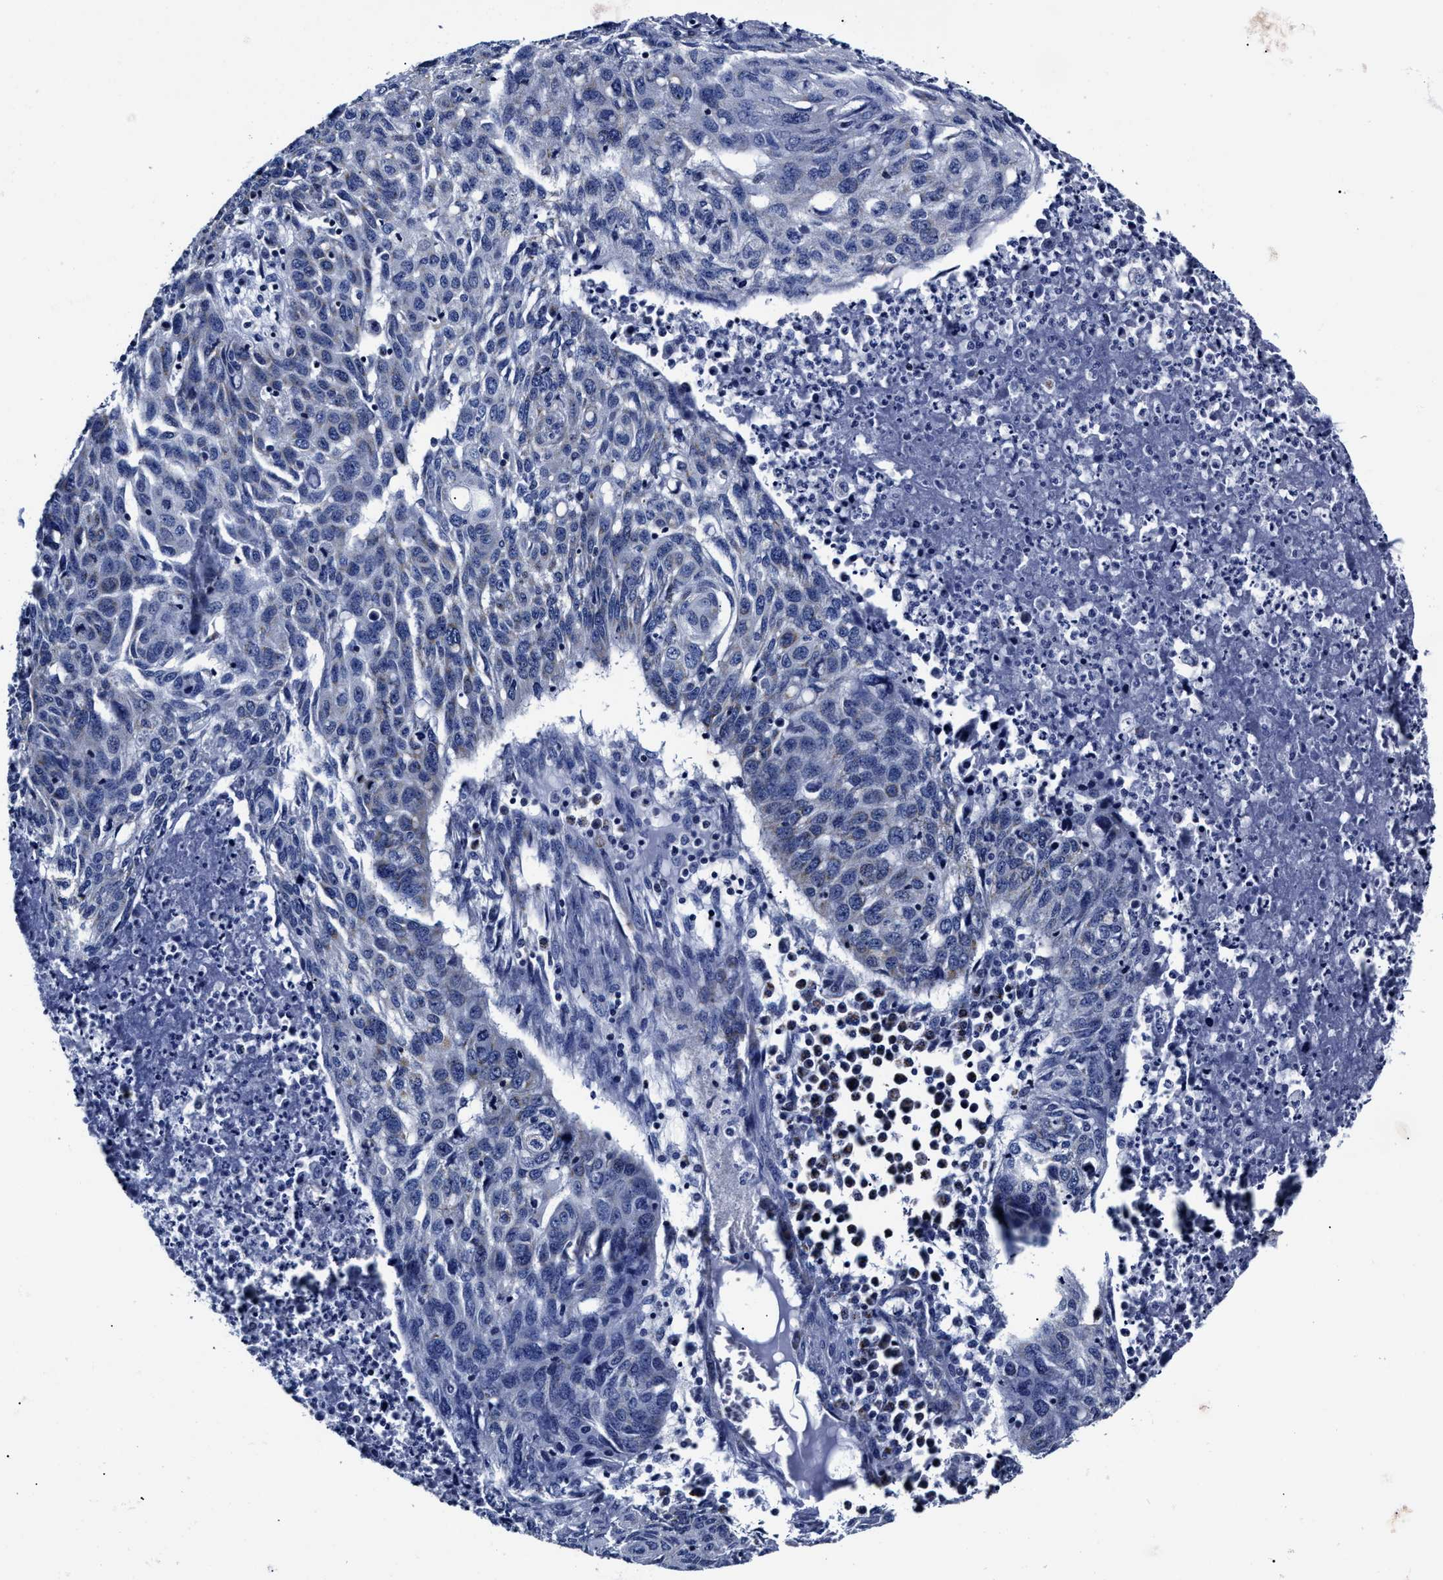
{"staining": {"intensity": "negative", "quantity": "none", "location": "none"}, "tissue": "lung cancer", "cell_type": "Tumor cells", "image_type": "cancer", "snomed": [{"axis": "morphology", "description": "Squamous cell carcinoma, NOS"}, {"axis": "topography", "description": "Lung"}], "caption": "This is a histopathology image of immunohistochemistry staining of lung squamous cell carcinoma, which shows no expression in tumor cells.", "gene": "HINT2", "patient": {"sex": "female", "age": 63}}